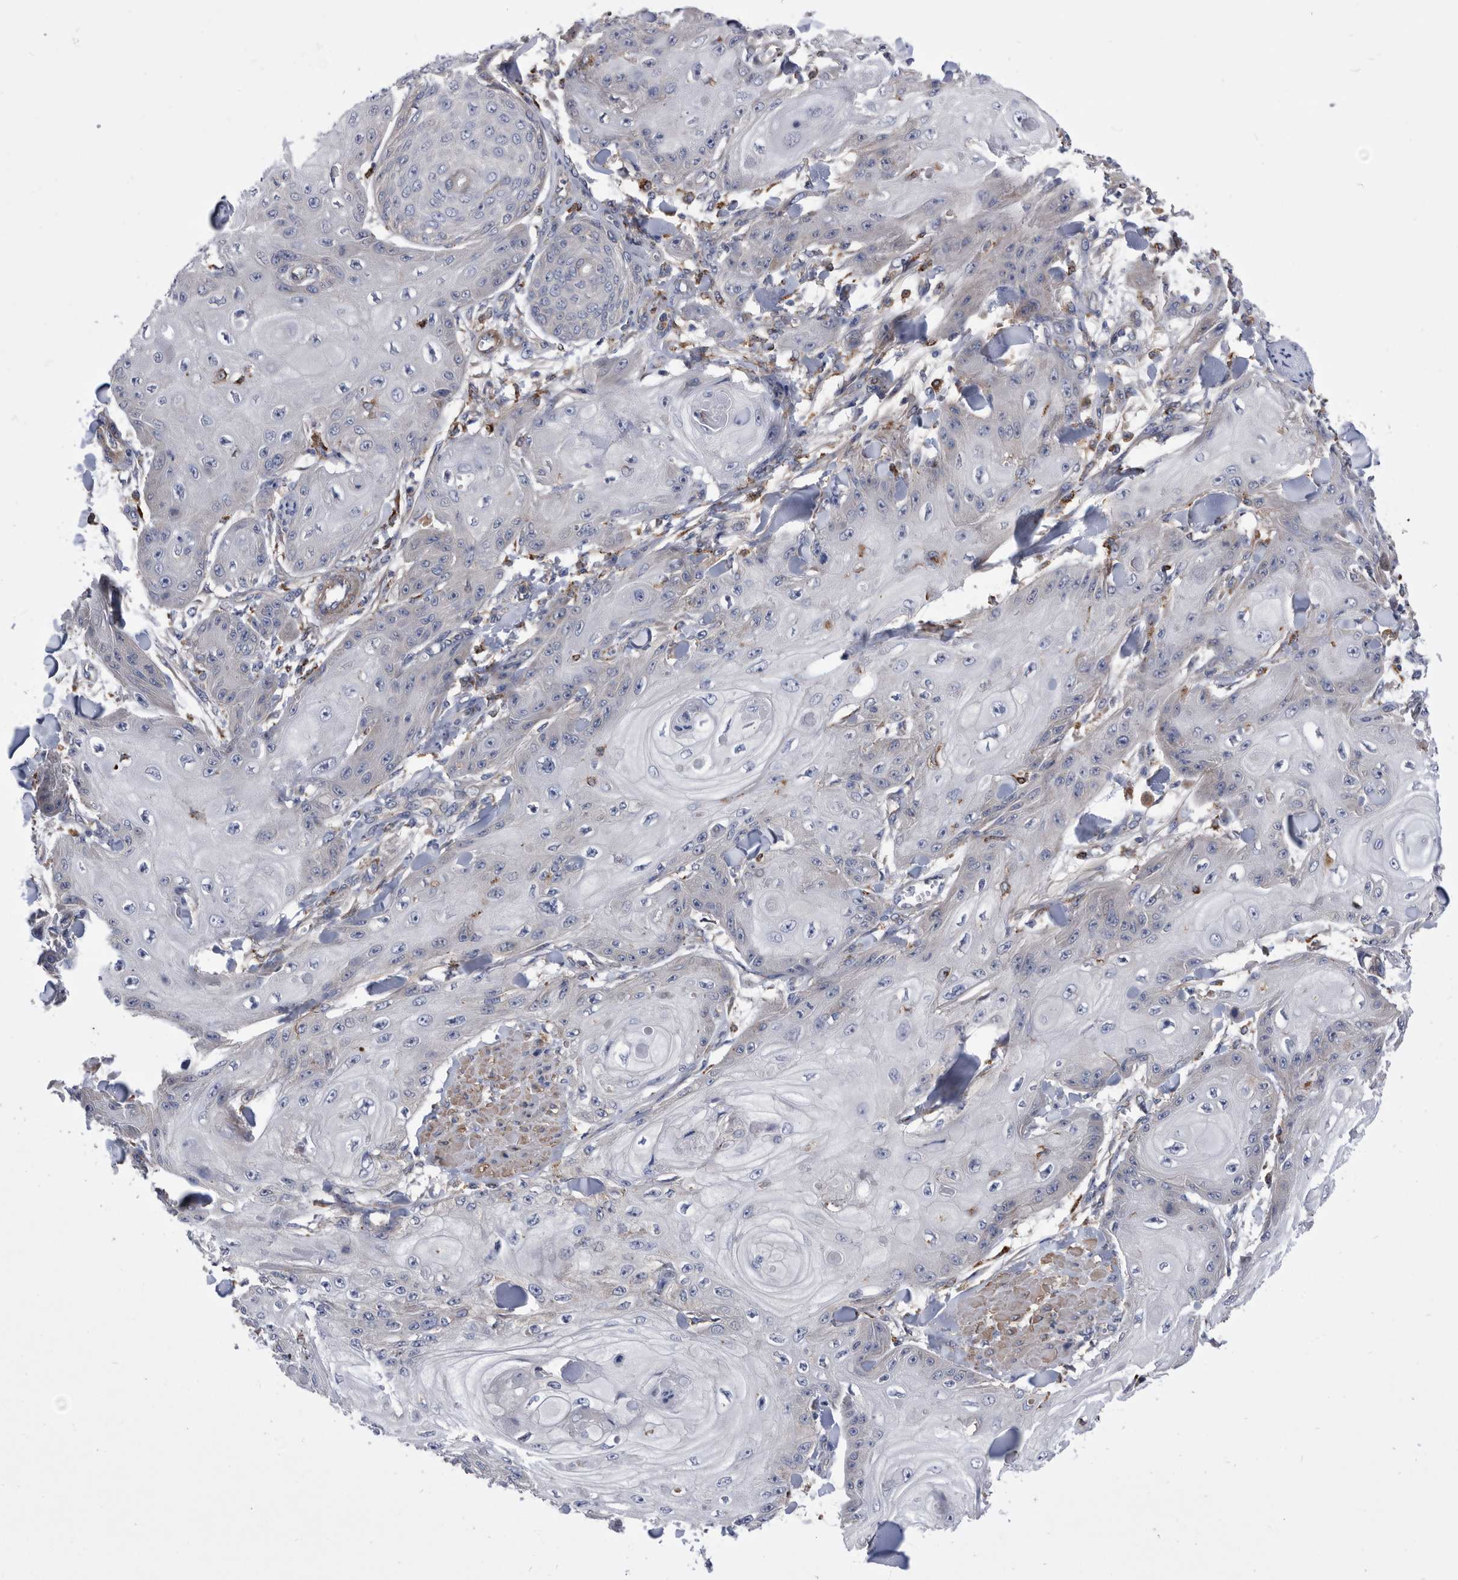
{"staining": {"intensity": "negative", "quantity": "none", "location": "none"}, "tissue": "skin cancer", "cell_type": "Tumor cells", "image_type": "cancer", "snomed": [{"axis": "morphology", "description": "Squamous cell carcinoma, NOS"}, {"axis": "topography", "description": "Skin"}], "caption": "The immunohistochemistry image has no significant expression in tumor cells of skin squamous cell carcinoma tissue.", "gene": "BAIAP3", "patient": {"sex": "male", "age": 74}}